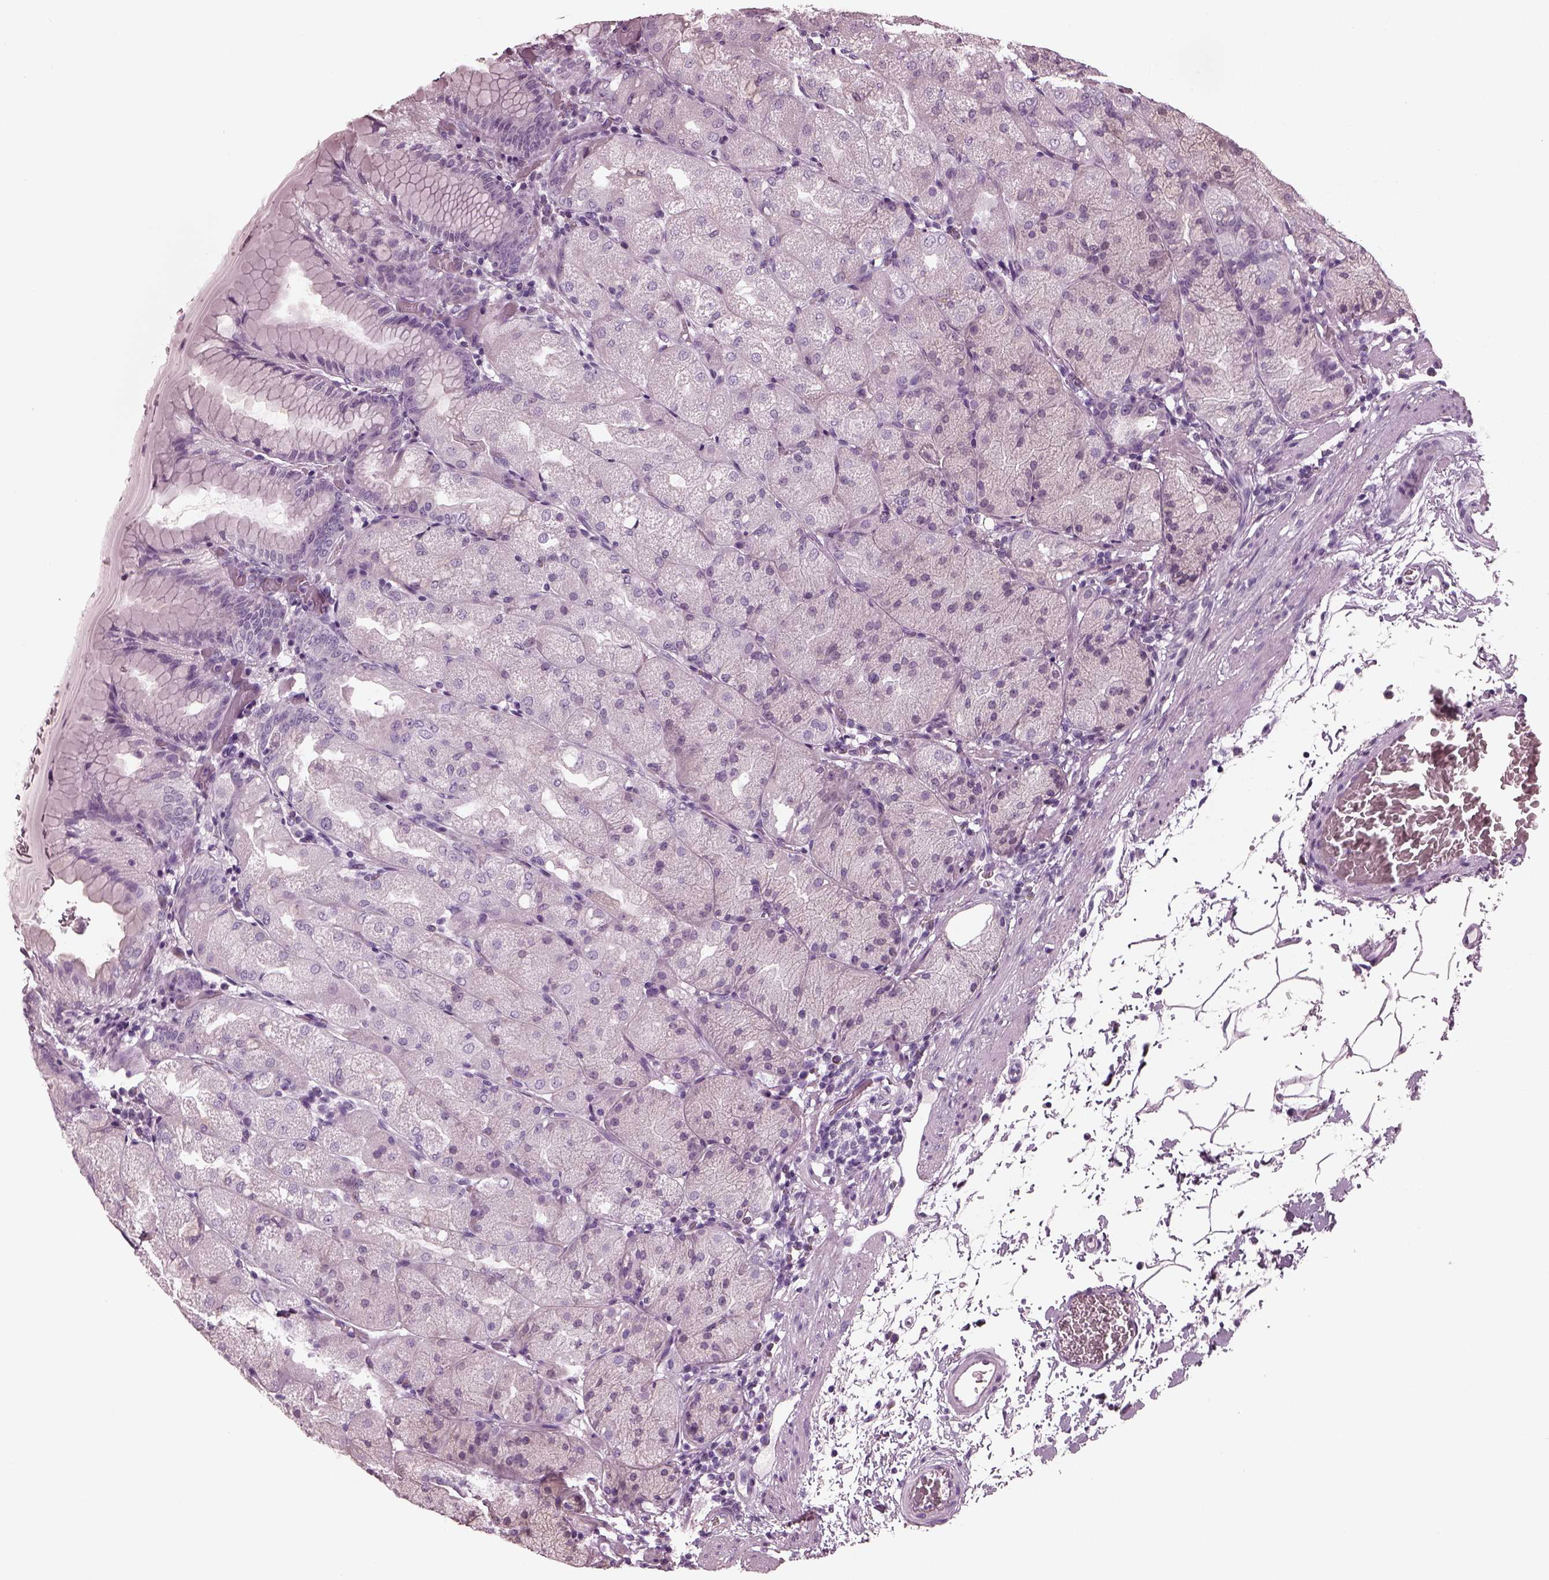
{"staining": {"intensity": "negative", "quantity": "none", "location": "none"}, "tissue": "stomach", "cell_type": "Glandular cells", "image_type": "normal", "snomed": [{"axis": "morphology", "description": "Normal tissue, NOS"}, {"axis": "topography", "description": "Stomach, upper"}, {"axis": "topography", "description": "Stomach"}, {"axis": "topography", "description": "Stomach, lower"}], "caption": "Immunohistochemical staining of unremarkable human stomach demonstrates no significant expression in glandular cells.", "gene": "RCVRN", "patient": {"sex": "male", "age": 62}}